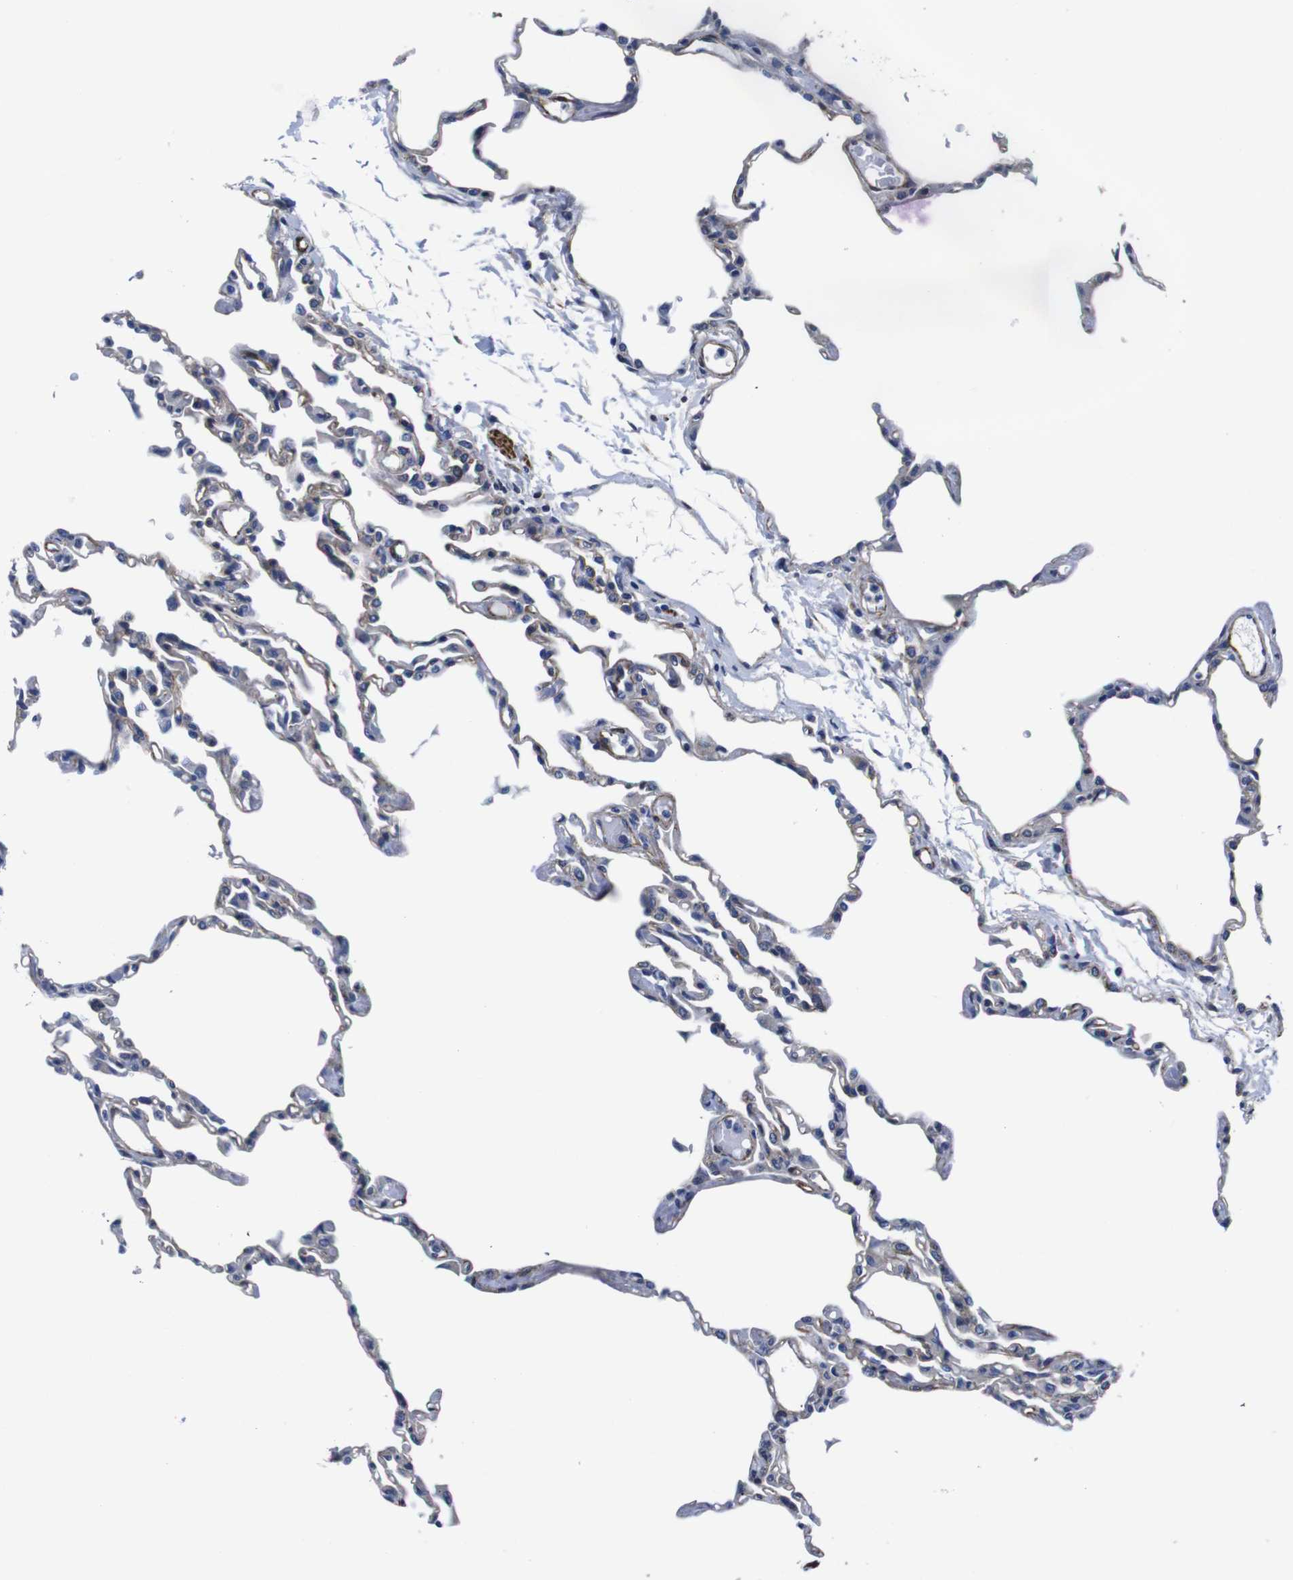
{"staining": {"intensity": "weak", "quantity": "25%-75%", "location": "cytoplasmic/membranous"}, "tissue": "lung", "cell_type": "Alveolar cells", "image_type": "normal", "snomed": [{"axis": "morphology", "description": "Normal tissue, NOS"}, {"axis": "topography", "description": "Lung"}], "caption": "Protein staining of unremarkable lung shows weak cytoplasmic/membranous positivity in approximately 25%-75% of alveolar cells.", "gene": "WNT10A", "patient": {"sex": "female", "age": 49}}